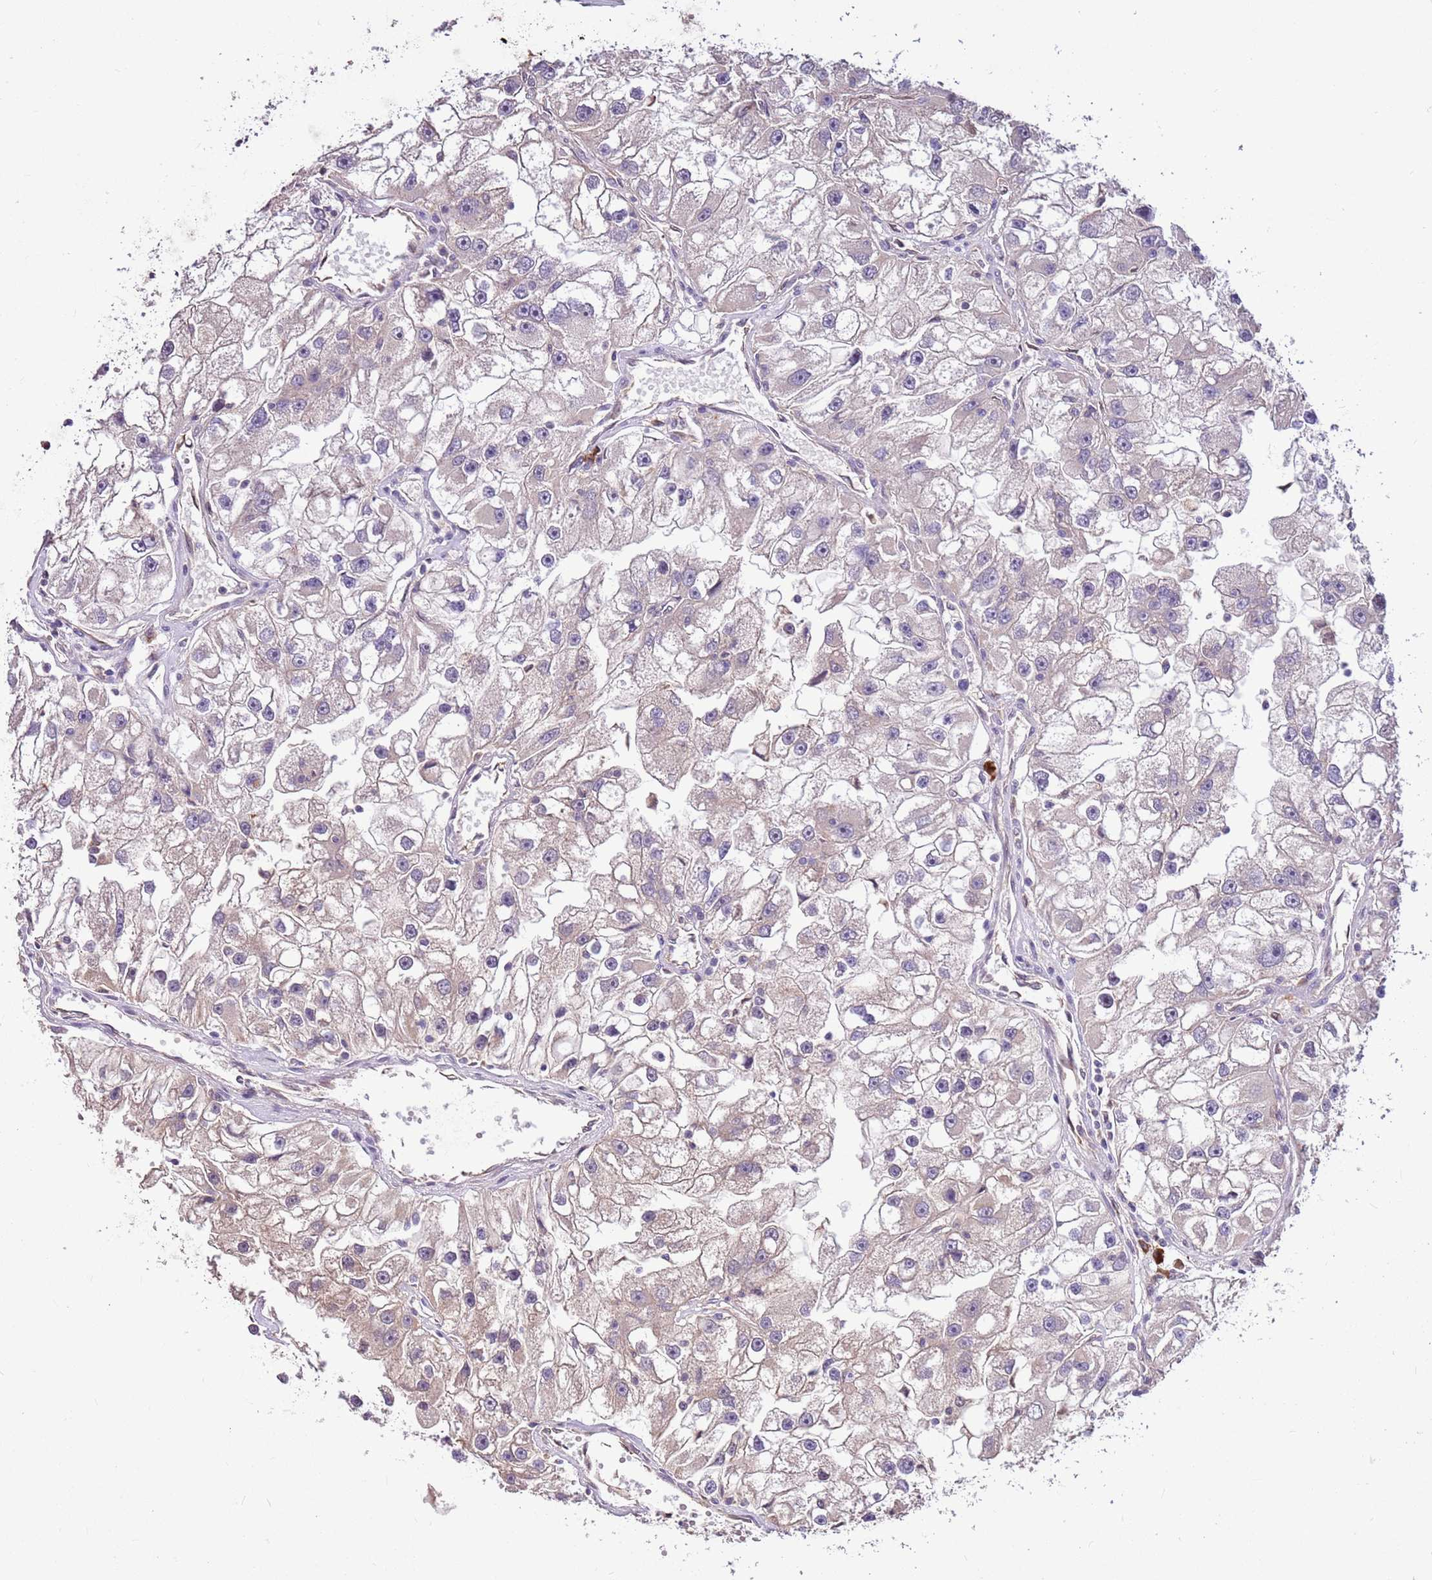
{"staining": {"intensity": "negative", "quantity": "none", "location": "none"}, "tissue": "renal cancer", "cell_type": "Tumor cells", "image_type": "cancer", "snomed": [{"axis": "morphology", "description": "Adenocarcinoma, NOS"}, {"axis": "topography", "description": "Kidney"}], "caption": "High power microscopy micrograph of an immunohistochemistry (IHC) image of renal cancer, revealing no significant expression in tumor cells. (DAB immunohistochemistry with hematoxylin counter stain).", "gene": "BBS5", "patient": {"sex": "male", "age": 63}}